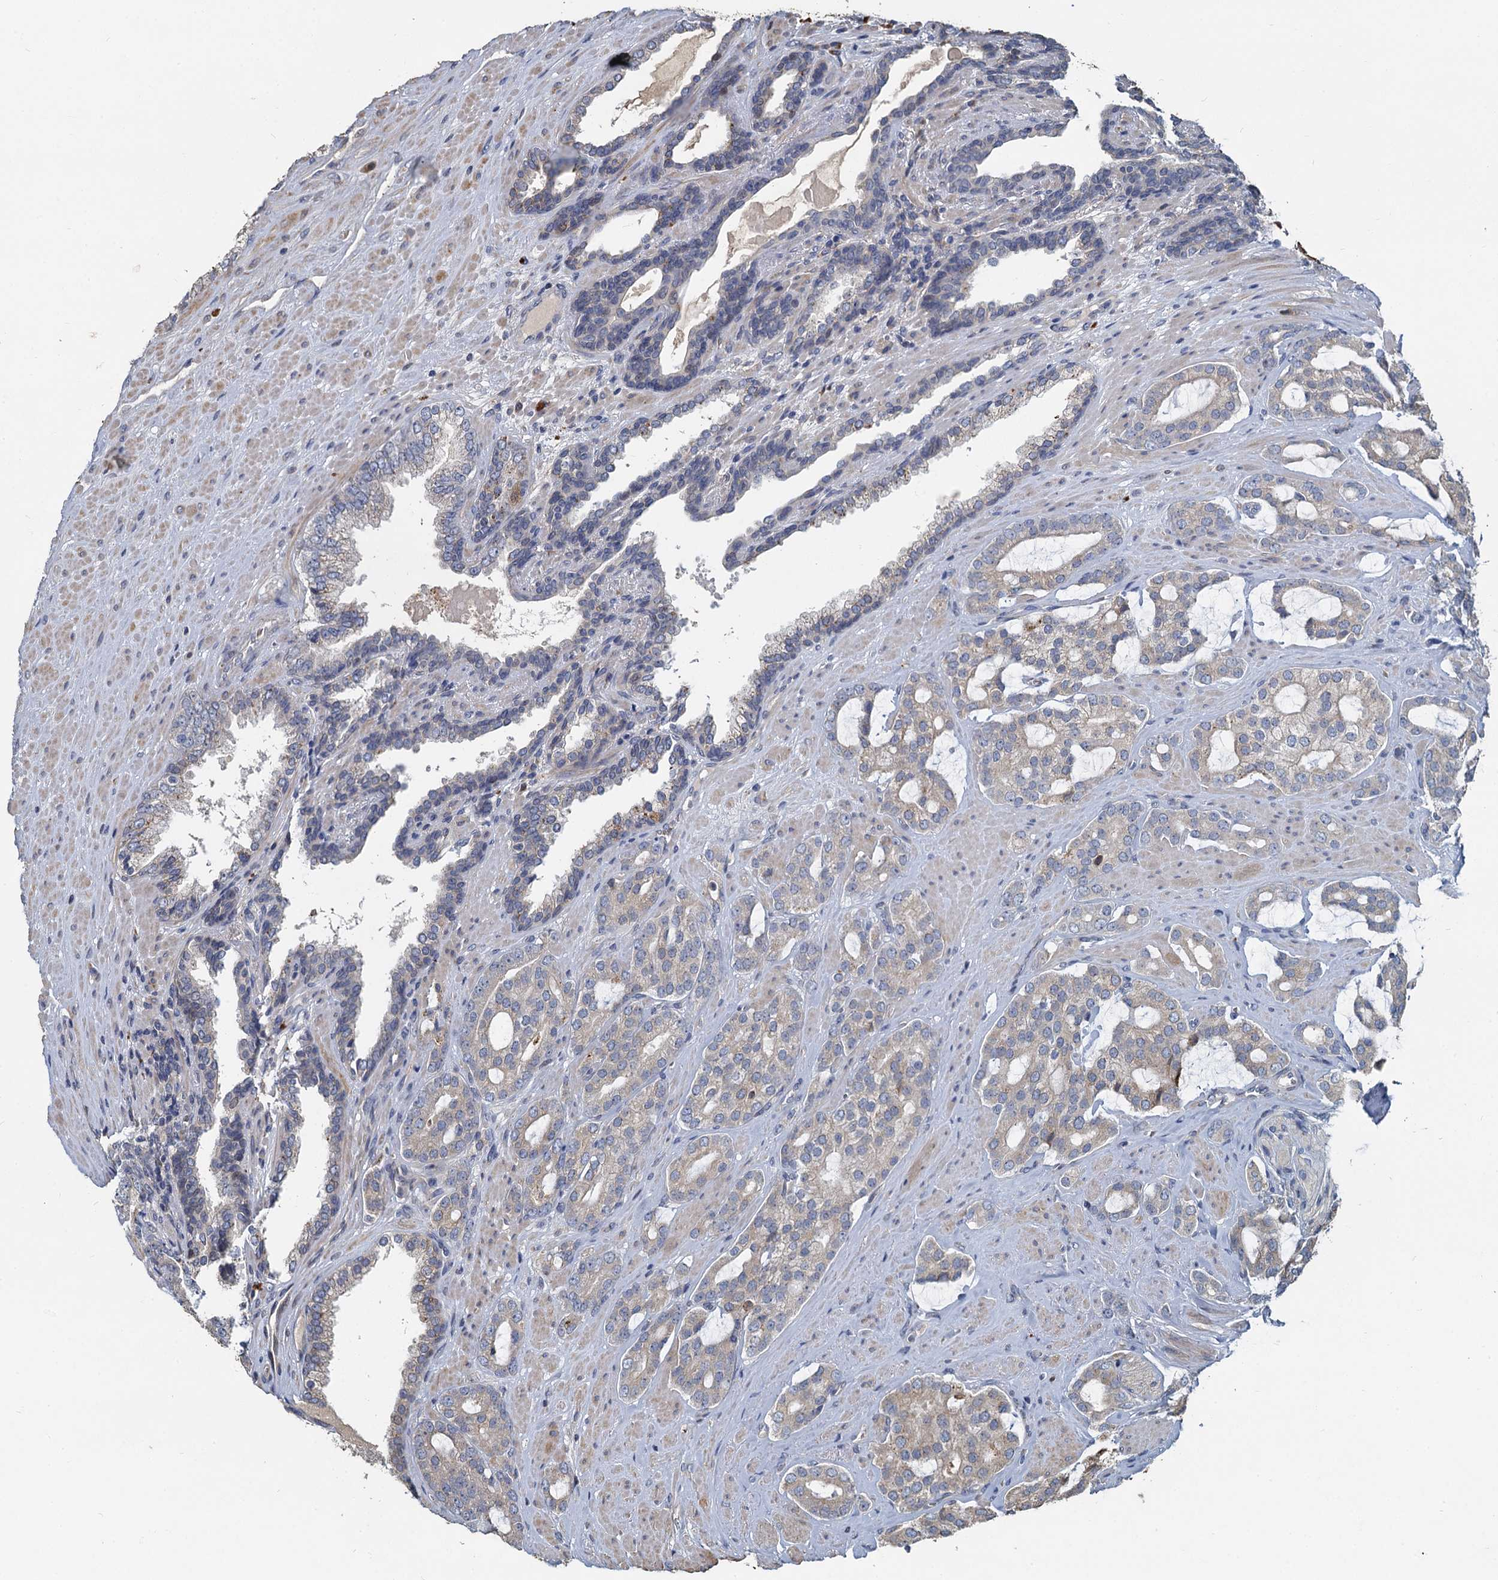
{"staining": {"intensity": "weak", "quantity": "<25%", "location": "cytoplasmic/membranous"}, "tissue": "prostate cancer", "cell_type": "Tumor cells", "image_type": "cancer", "snomed": [{"axis": "morphology", "description": "Adenocarcinoma, High grade"}, {"axis": "topography", "description": "Prostate"}], "caption": "Protein analysis of adenocarcinoma (high-grade) (prostate) demonstrates no significant positivity in tumor cells.", "gene": "TCTN2", "patient": {"sex": "male", "age": 63}}